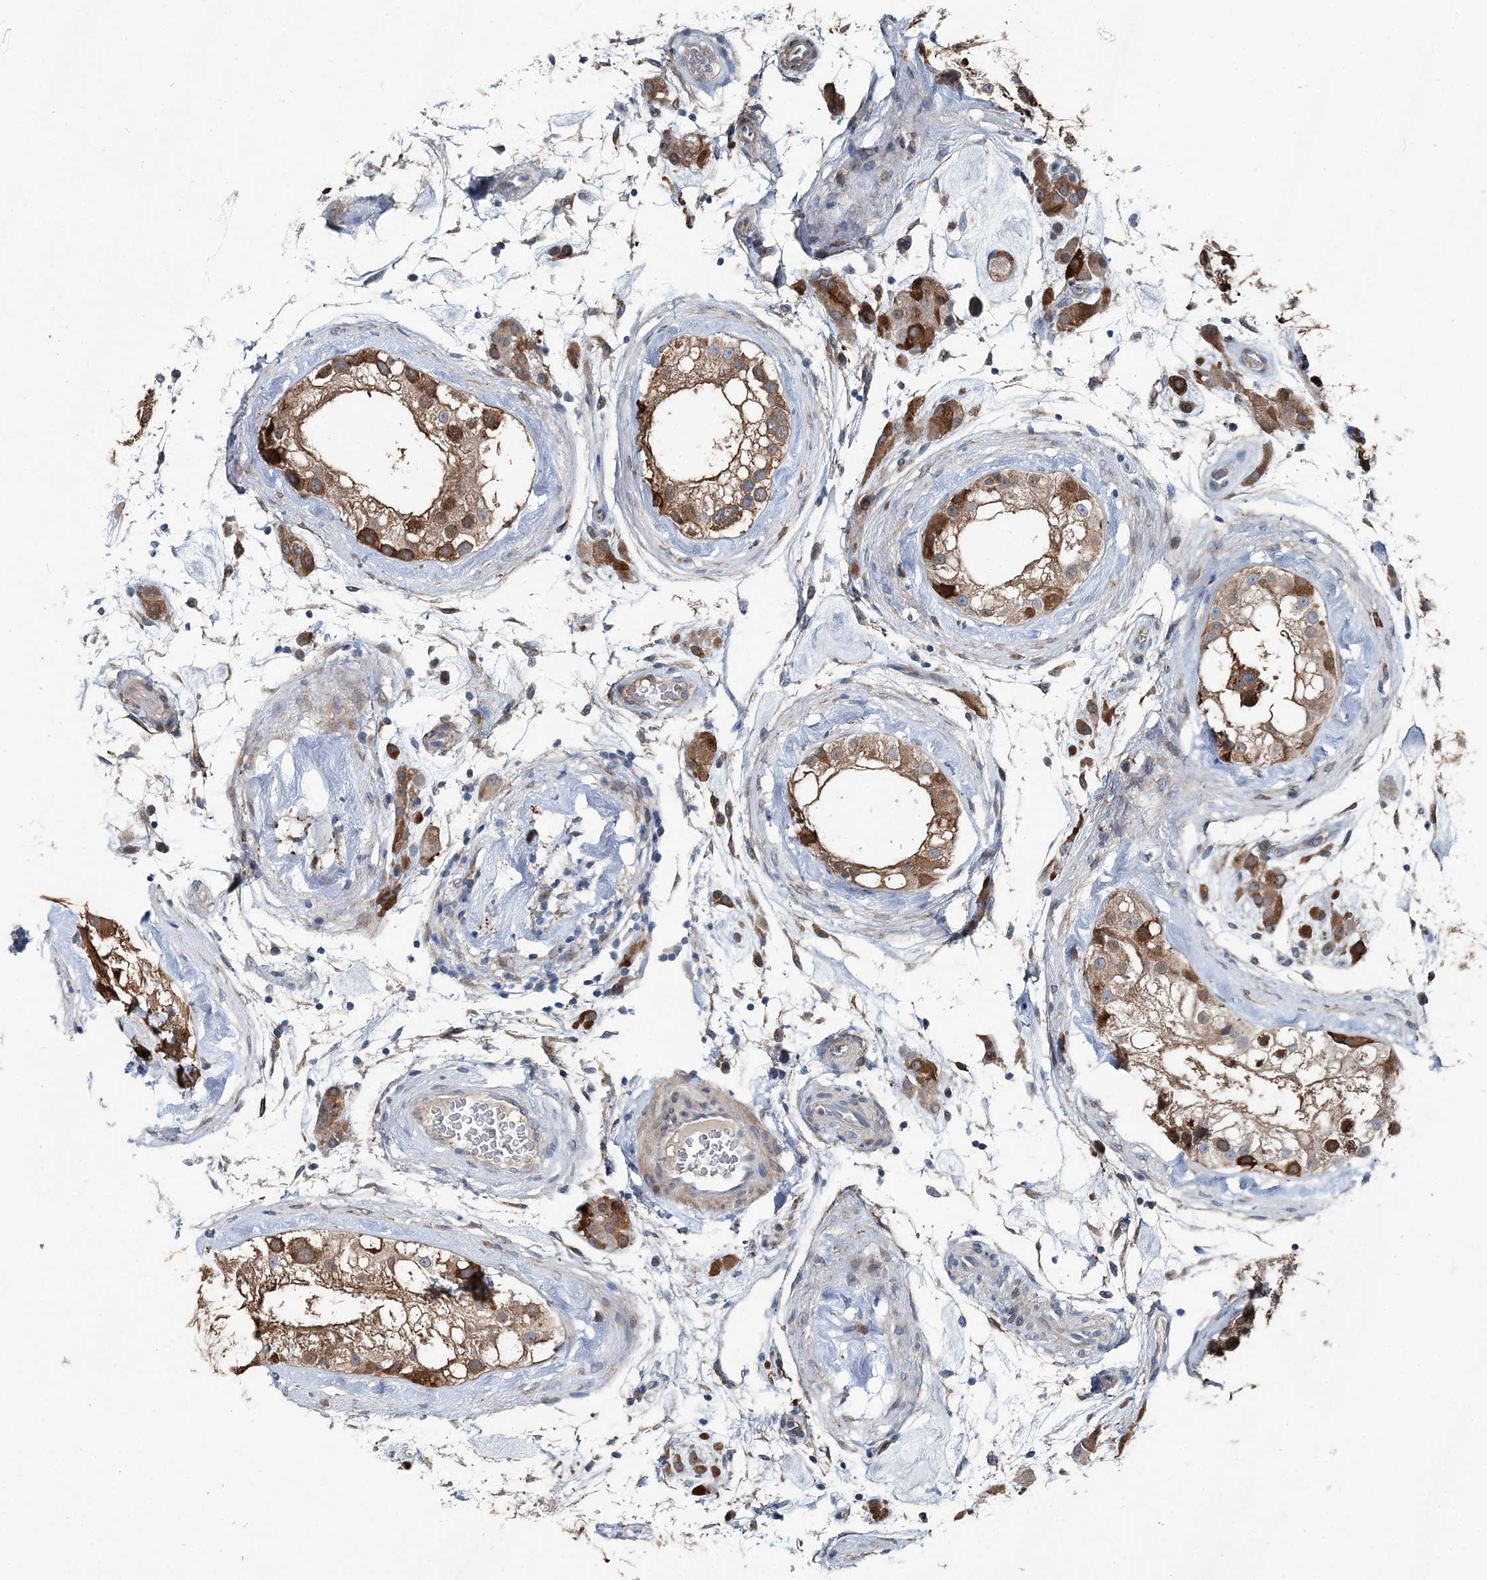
{"staining": {"intensity": "moderate", "quantity": ">75%", "location": "cytoplasmic/membranous,nuclear"}, "tissue": "testis", "cell_type": "Cells in seminiferous ducts", "image_type": "normal", "snomed": [{"axis": "morphology", "description": "Normal tissue, NOS"}, {"axis": "topography", "description": "Testis"}], "caption": "Human testis stained with a brown dye shows moderate cytoplasmic/membranous,nuclear positive expression in approximately >75% of cells in seminiferous ducts.", "gene": "SPOPL", "patient": {"sex": "male", "age": 46}}